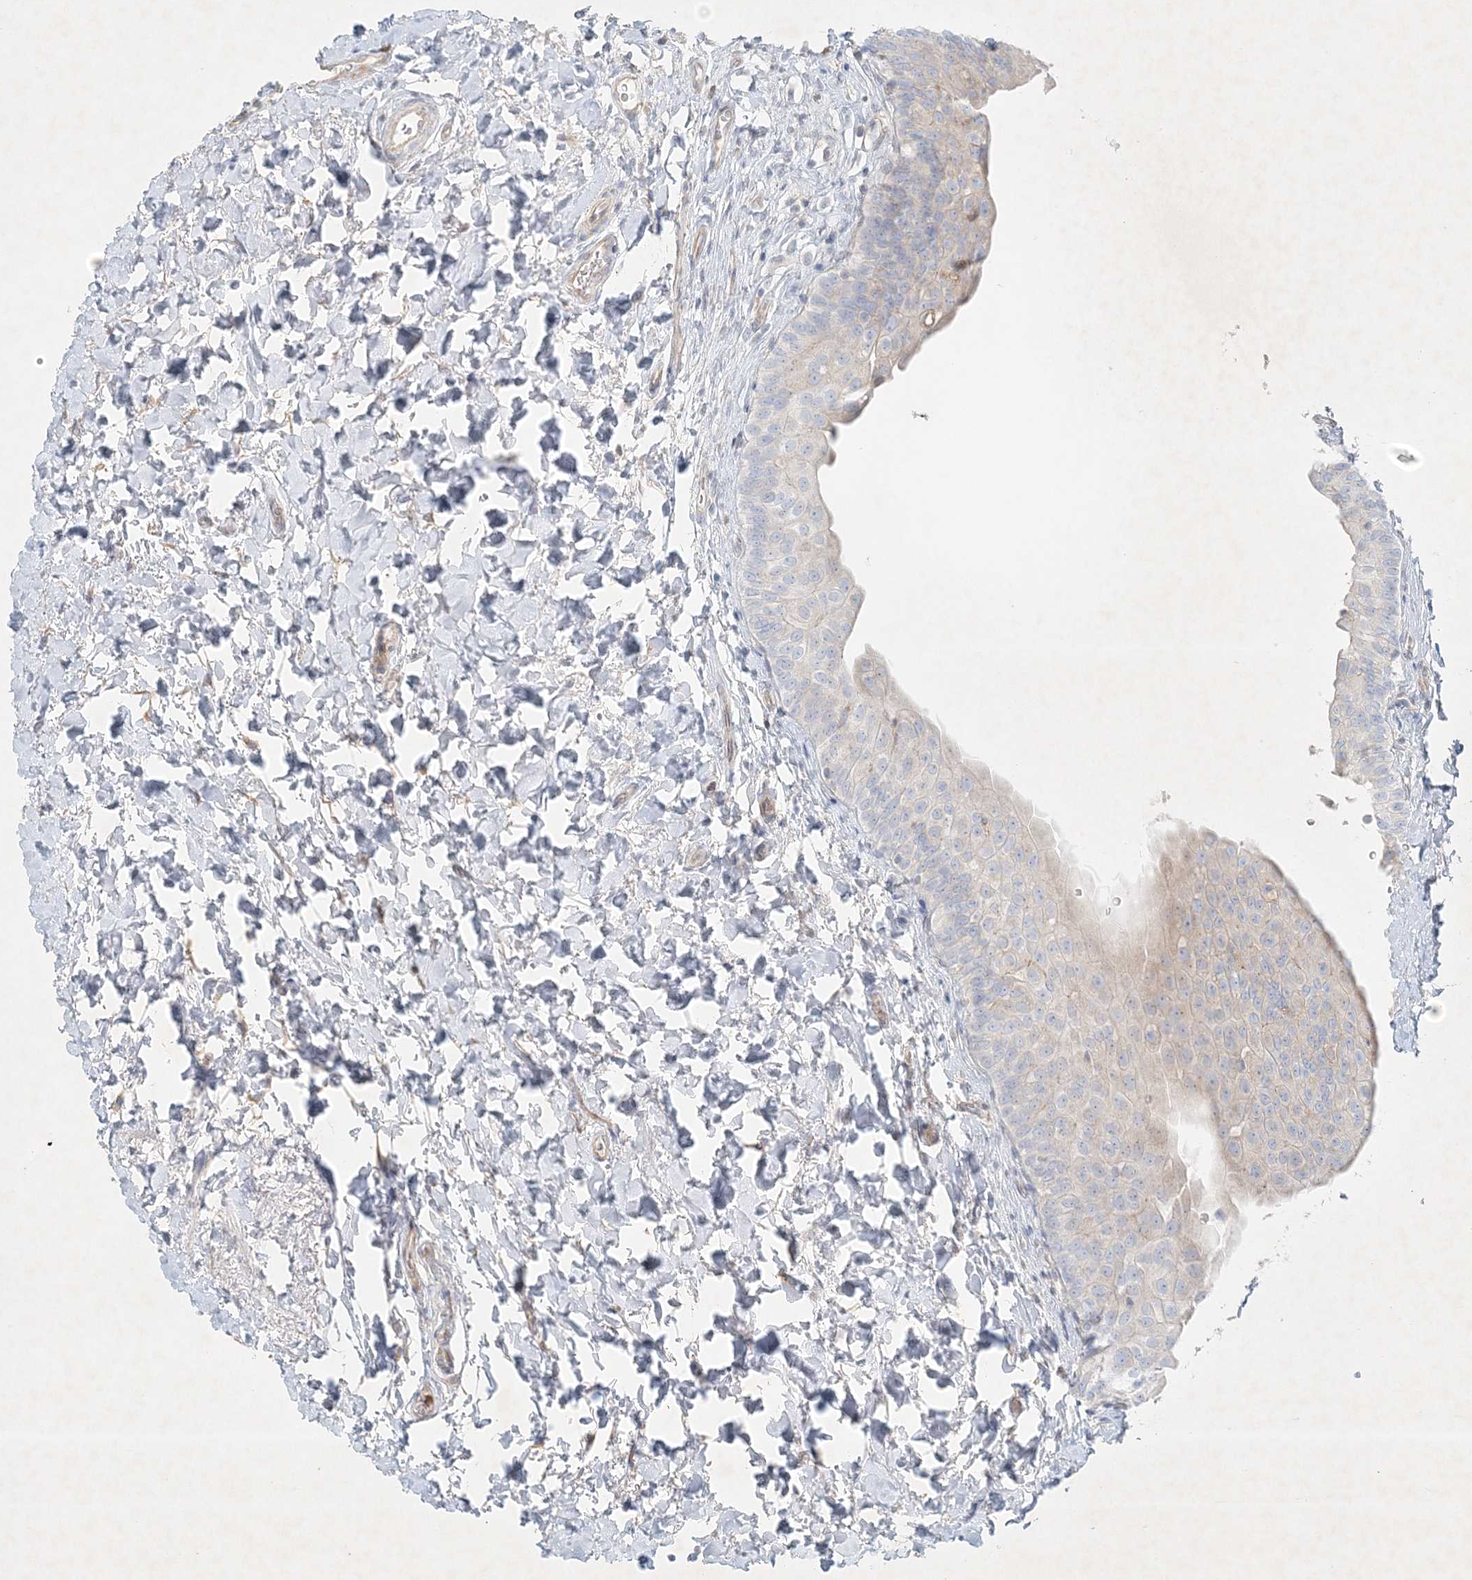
{"staining": {"intensity": "weak", "quantity": "25%-75%", "location": "cytoplasmic/membranous"}, "tissue": "urinary bladder", "cell_type": "Urothelial cells", "image_type": "normal", "snomed": [{"axis": "morphology", "description": "Normal tissue, NOS"}, {"axis": "topography", "description": "Urinary bladder"}], "caption": "Urothelial cells reveal weak cytoplasmic/membranous staining in about 25%-75% of cells in unremarkable urinary bladder. The staining was performed using DAB (3,3'-diaminobenzidine), with brown indicating positive protein expression. Nuclei are stained blue with hematoxylin.", "gene": "STK11IP", "patient": {"sex": "male", "age": 83}}